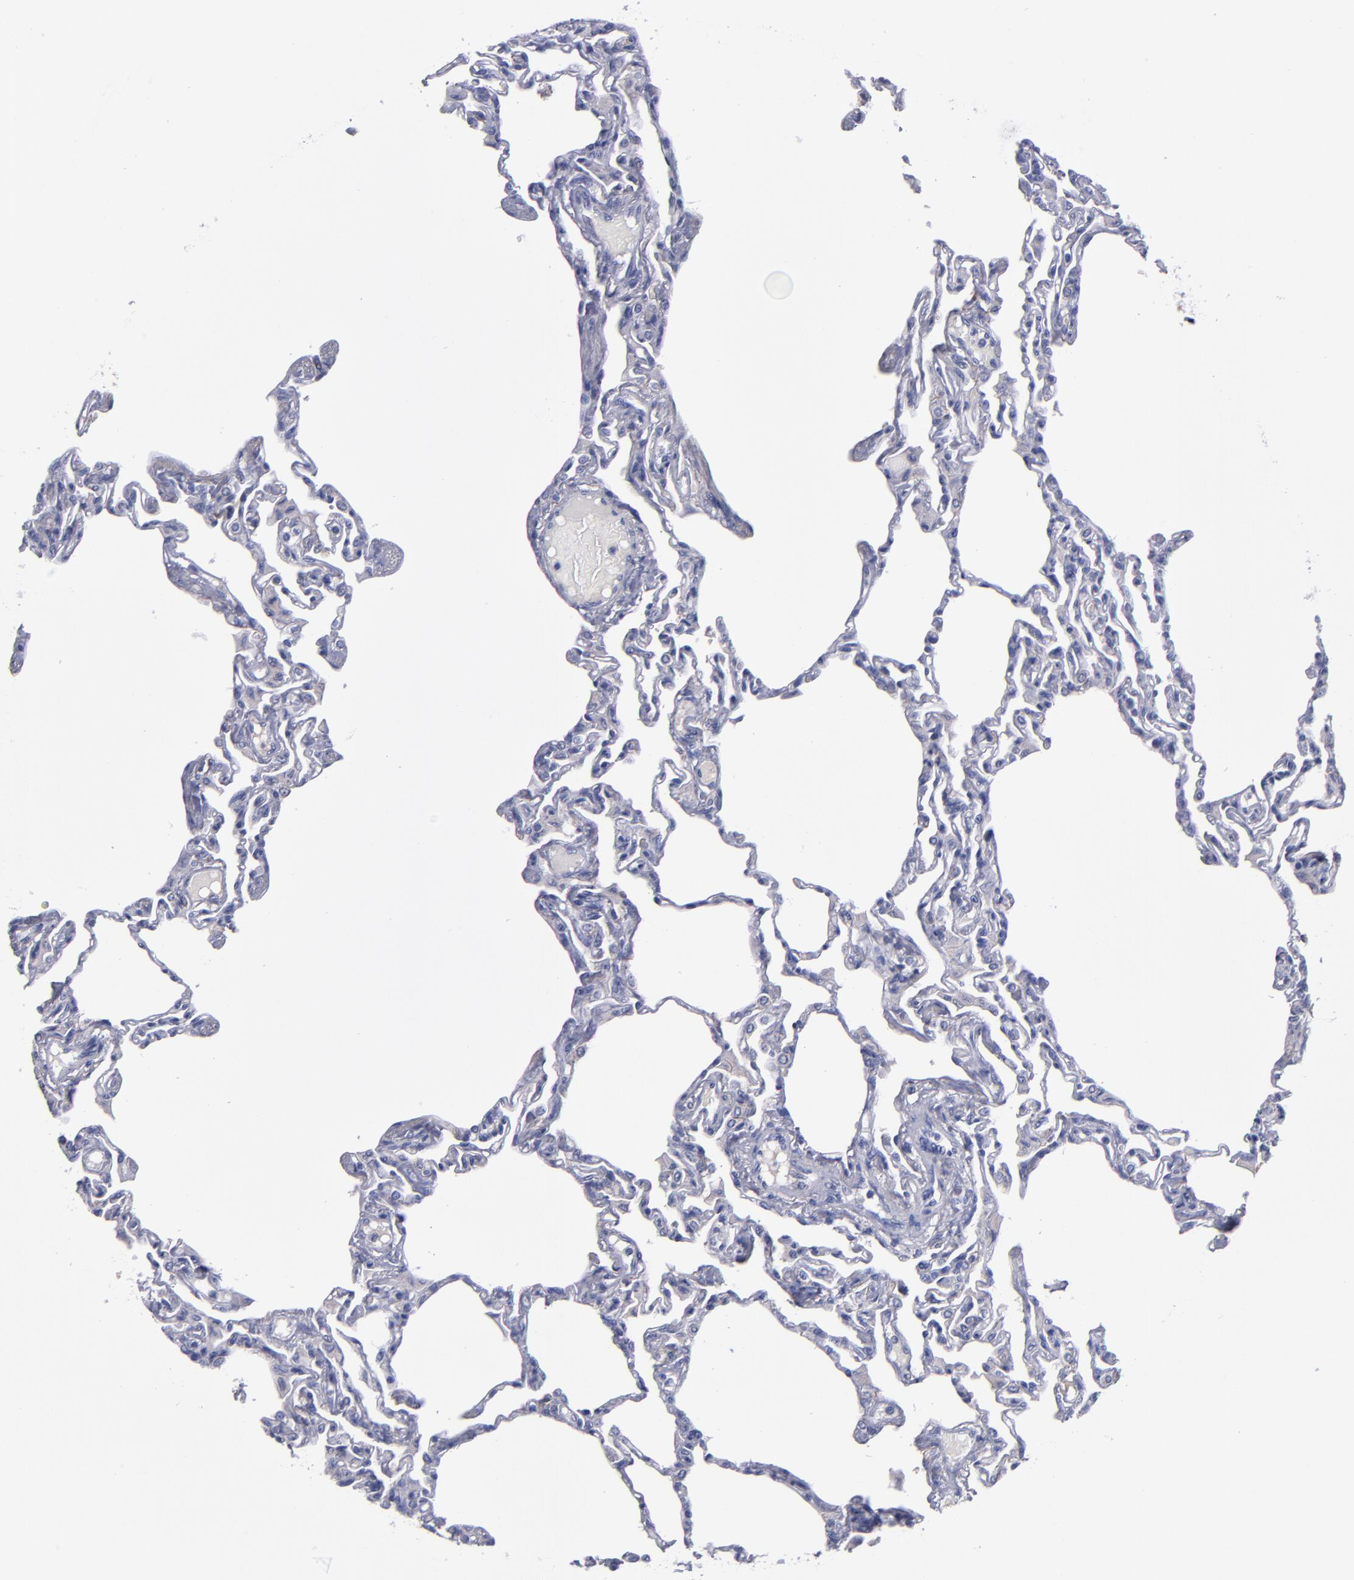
{"staining": {"intensity": "negative", "quantity": "none", "location": "none"}, "tissue": "lung", "cell_type": "Alveolar cells", "image_type": "normal", "snomed": [{"axis": "morphology", "description": "Normal tissue, NOS"}, {"axis": "topography", "description": "Lung"}], "caption": "High magnification brightfield microscopy of unremarkable lung stained with DAB (3,3'-diaminobenzidine) (brown) and counterstained with hematoxylin (blue): alveolar cells show no significant staining.", "gene": "CDH3", "patient": {"sex": "female", "age": 49}}